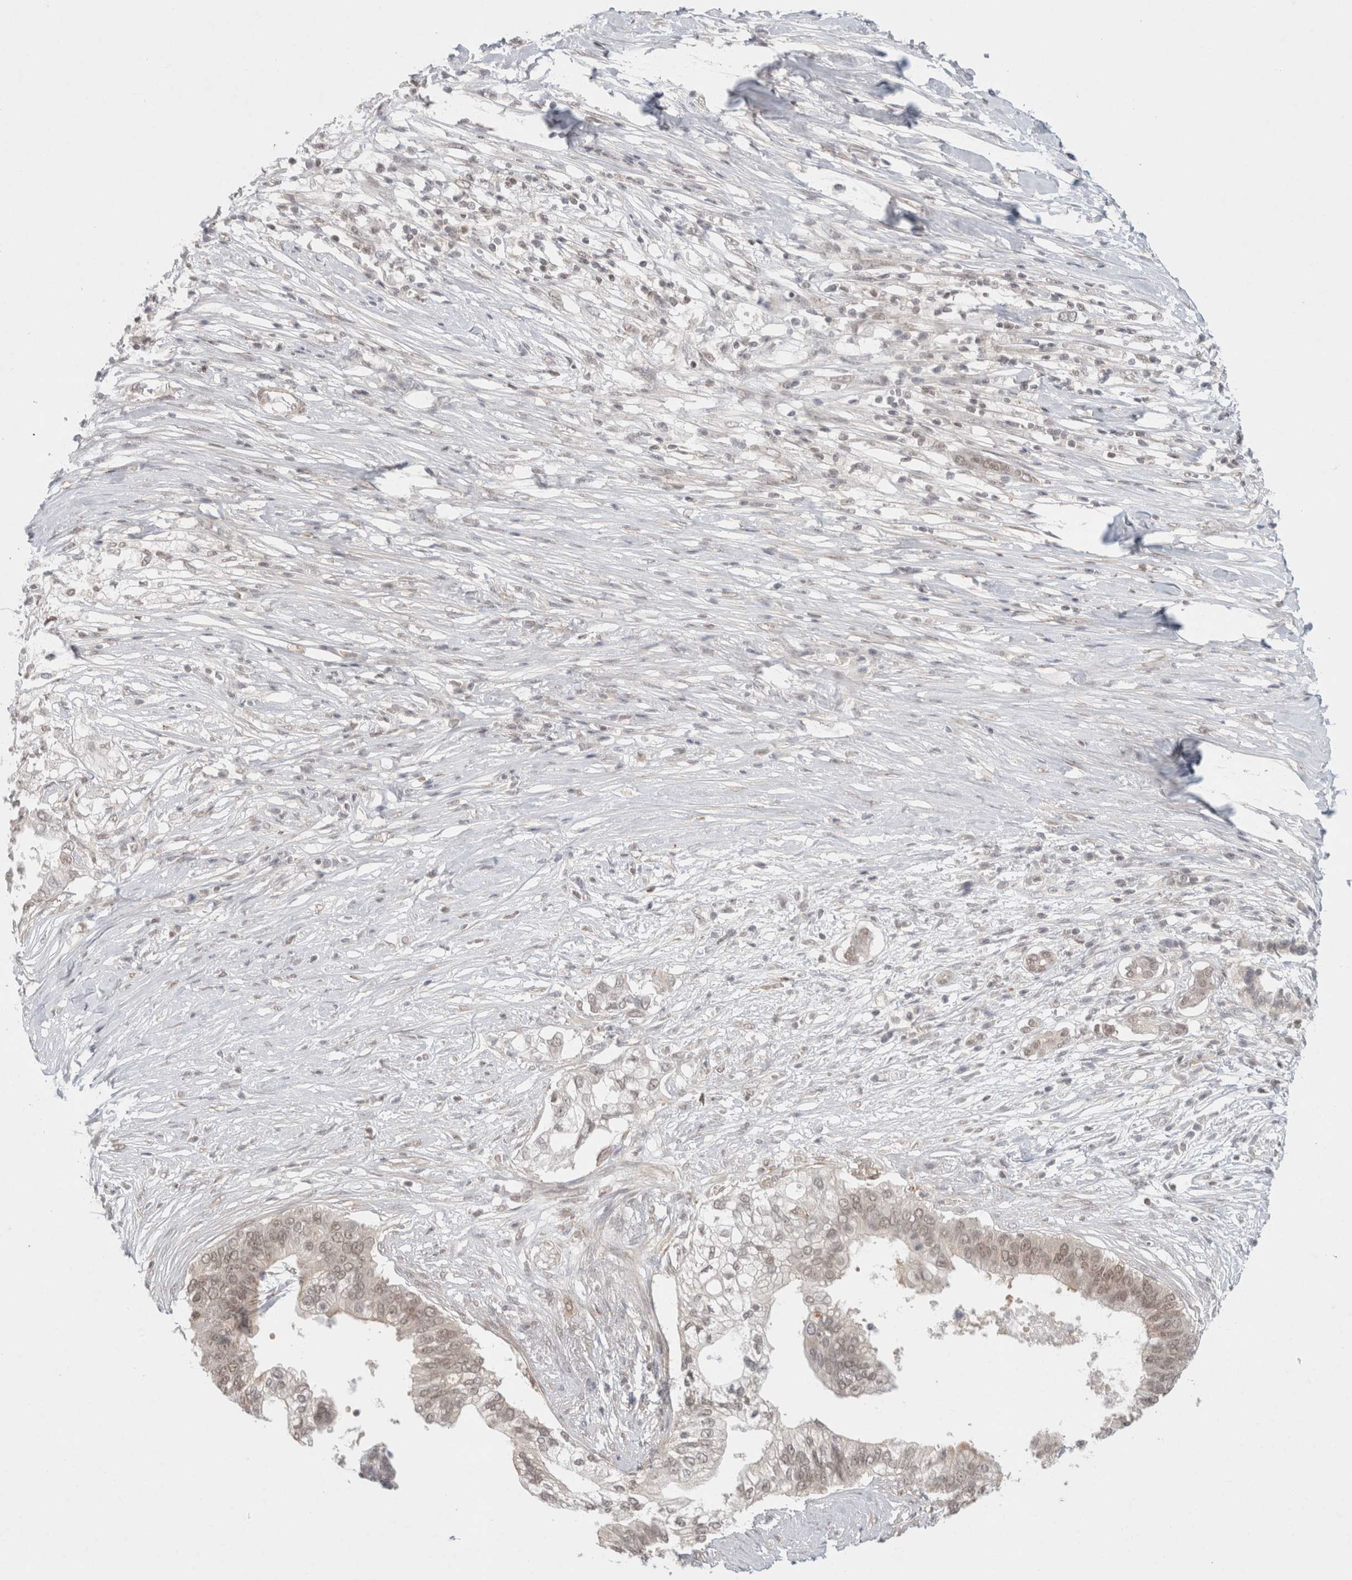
{"staining": {"intensity": "weak", "quantity": "<25%", "location": "nuclear"}, "tissue": "pancreatic cancer", "cell_type": "Tumor cells", "image_type": "cancer", "snomed": [{"axis": "morphology", "description": "Normal tissue, NOS"}, {"axis": "morphology", "description": "Adenocarcinoma, NOS"}, {"axis": "topography", "description": "Pancreas"}, {"axis": "topography", "description": "Peripheral nerve tissue"}], "caption": "Pancreatic adenocarcinoma stained for a protein using immunohistochemistry displays no expression tumor cells.", "gene": "FBXO42", "patient": {"sex": "male", "age": 59}}